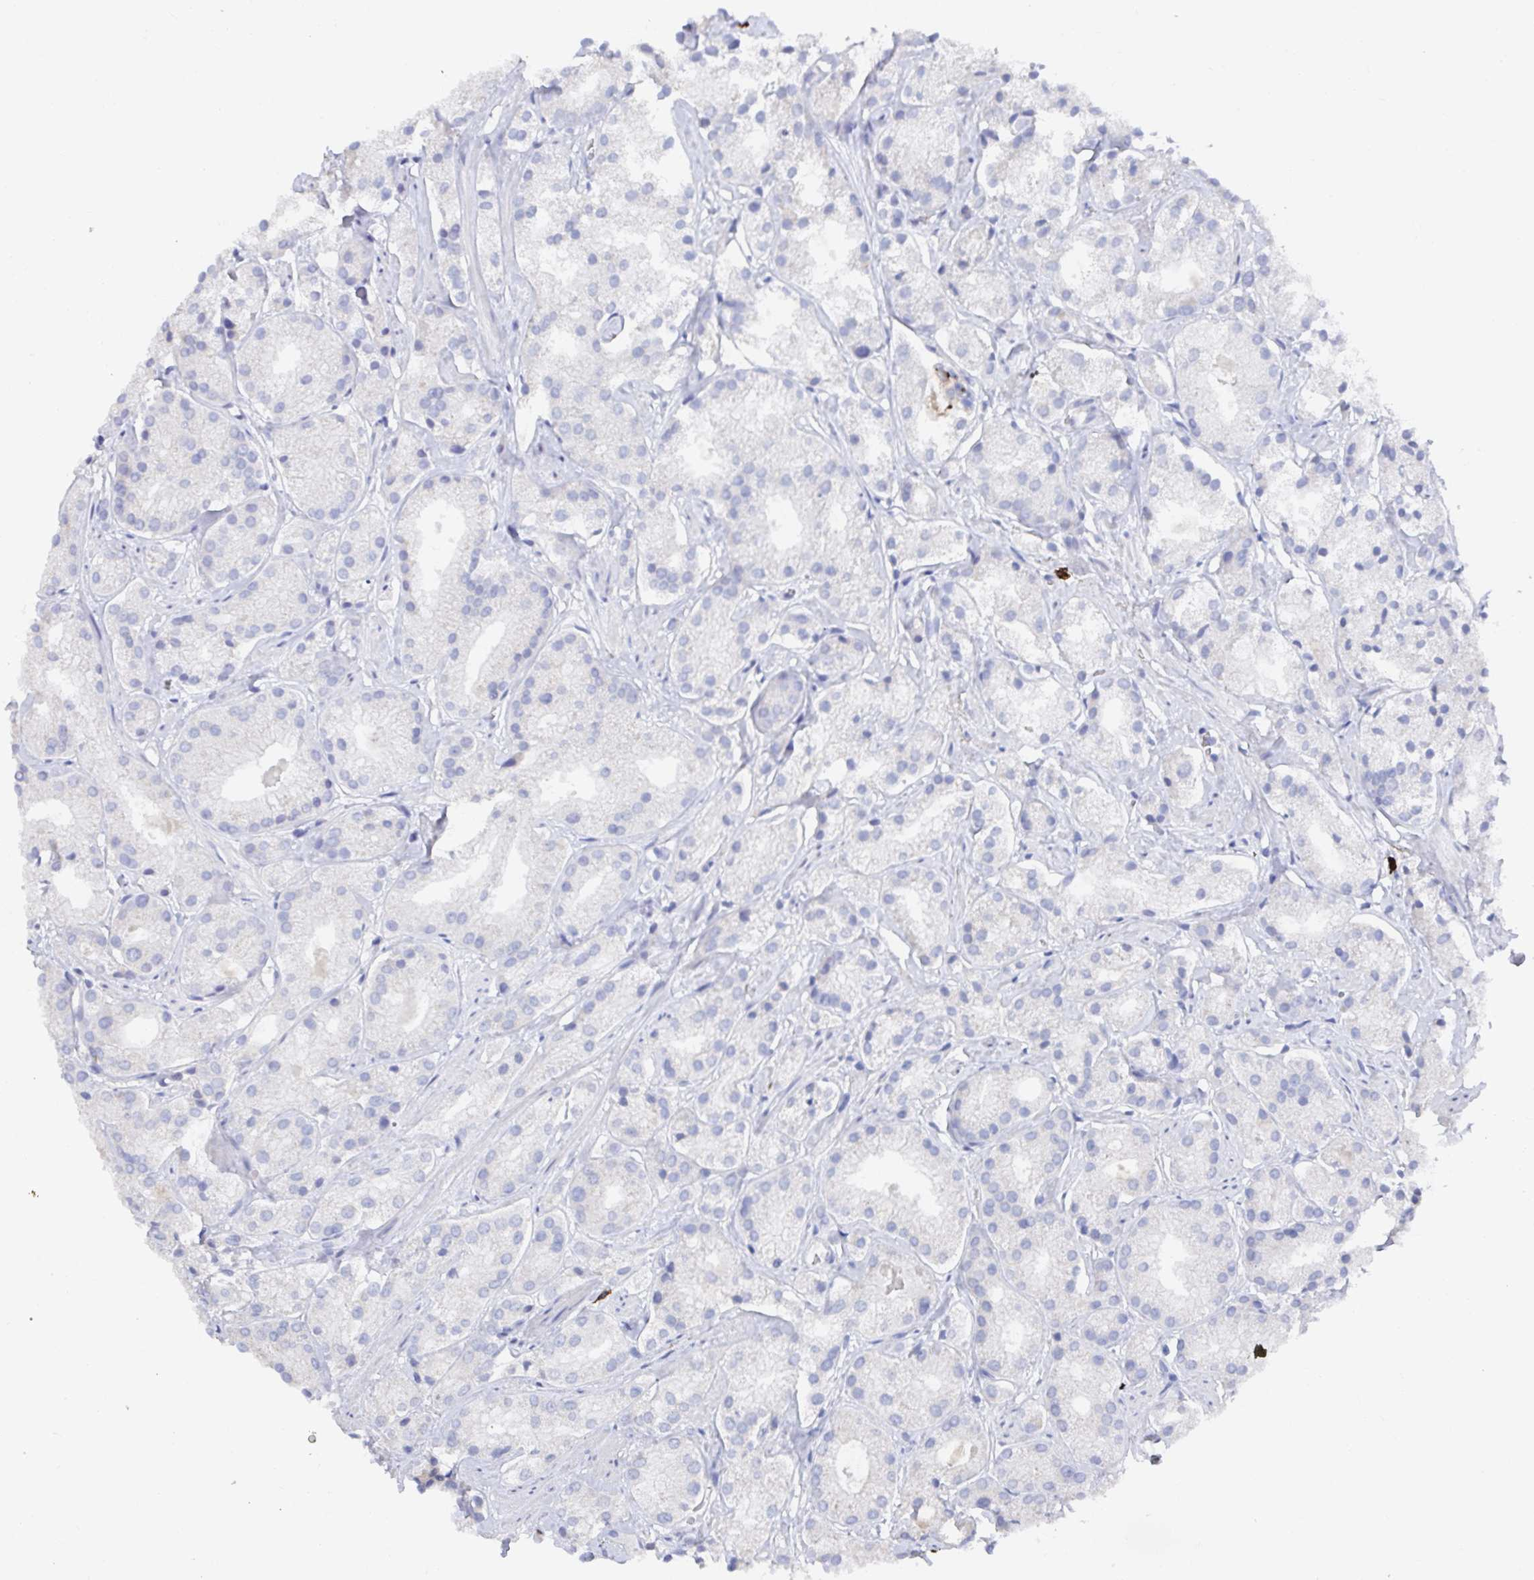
{"staining": {"intensity": "negative", "quantity": "none", "location": "none"}, "tissue": "prostate cancer", "cell_type": "Tumor cells", "image_type": "cancer", "snomed": [{"axis": "morphology", "description": "Adenocarcinoma, Low grade"}, {"axis": "topography", "description": "Prostate"}], "caption": "An image of human prostate cancer is negative for staining in tumor cells.", "gene": "KCNK5", "patient": {"sex": "male", "age": 69}}